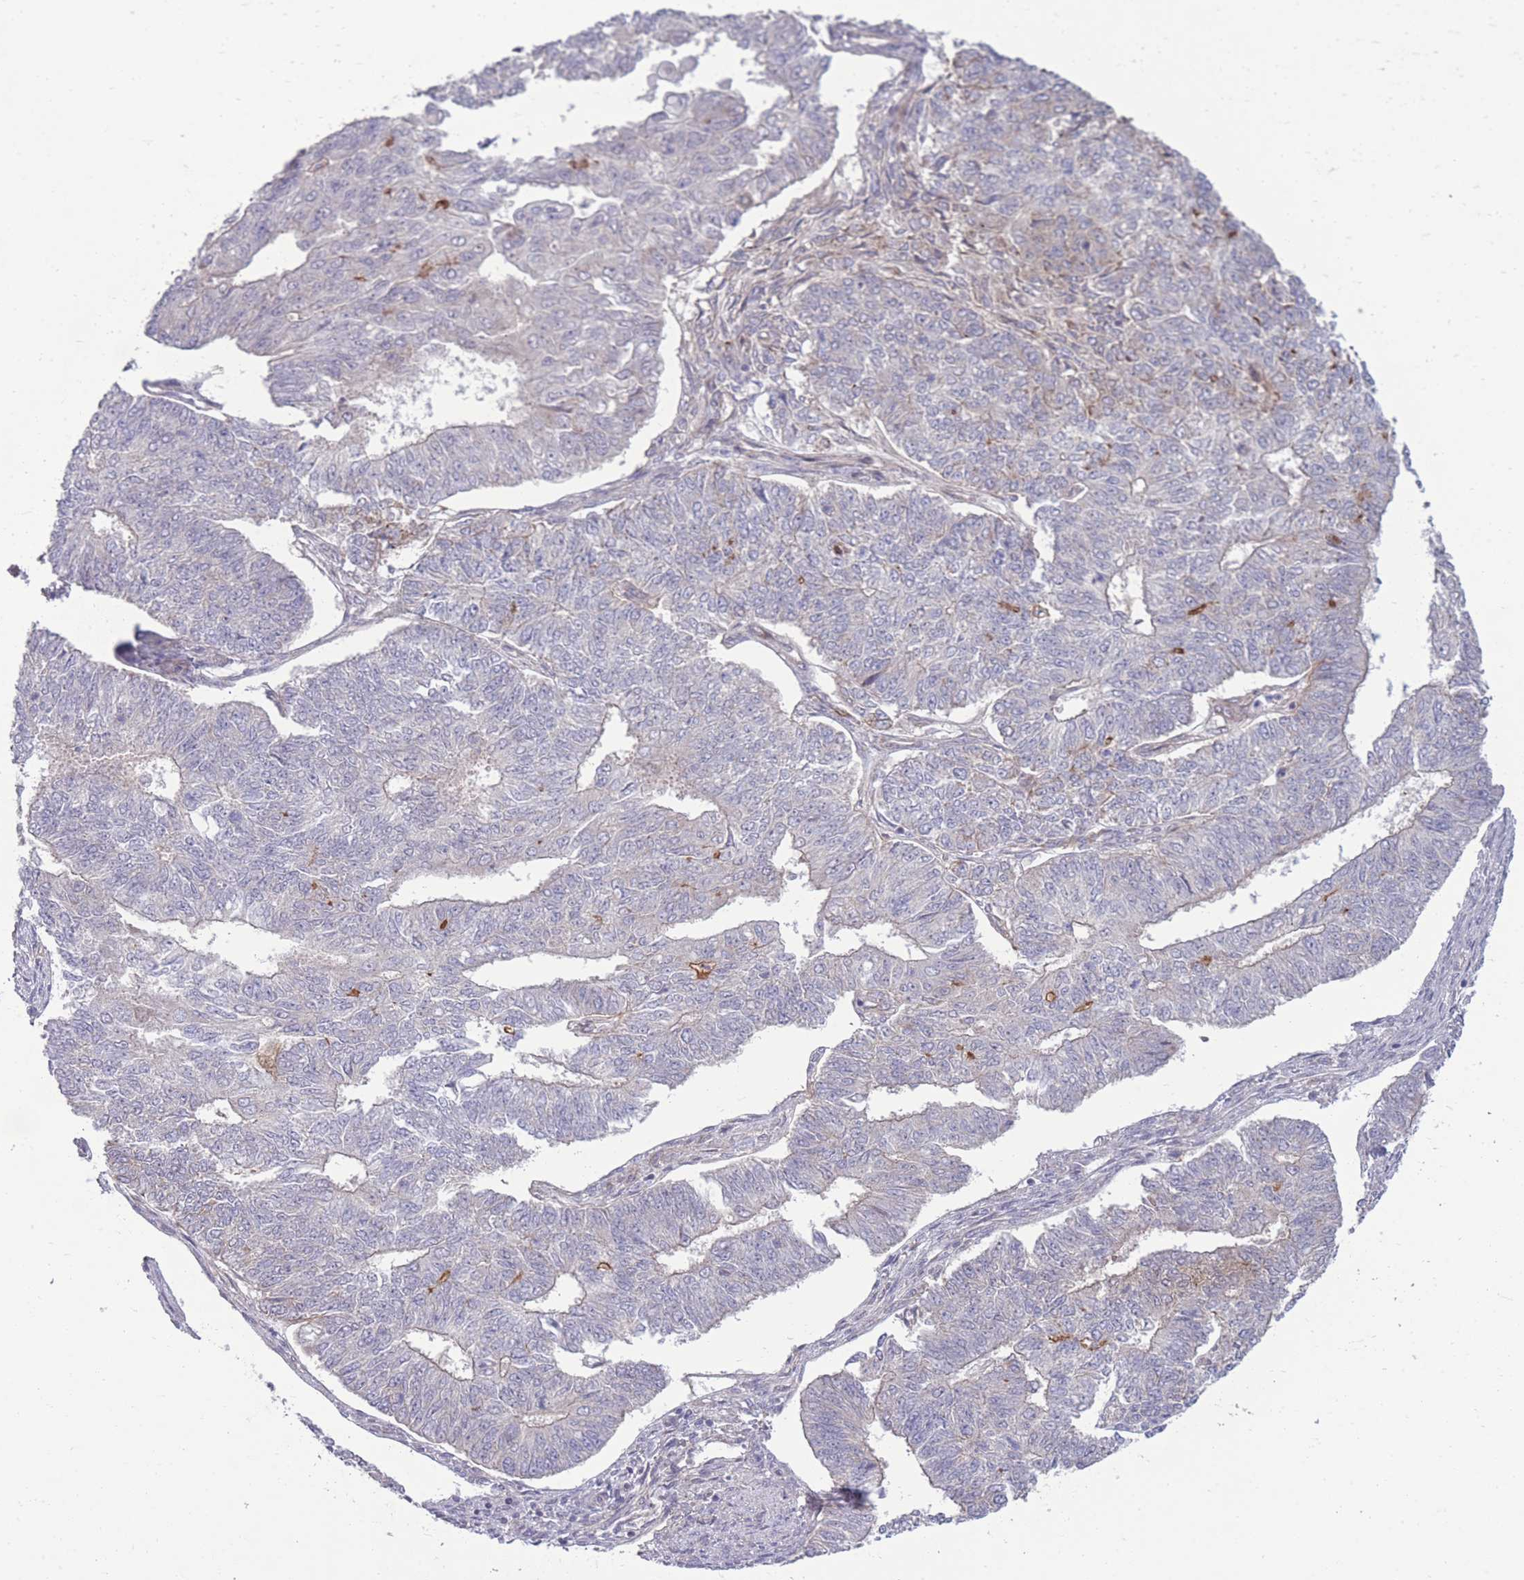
{"staining": {"intensity": "weak", "quantity": "<25%", "location": "cytoplasmic/membranous"}, "tissue": "endometrial cancer", "cell_type": "Tumor cells", "image_type": "cancer", "snomed": [{"axis": "morphology", "description": "Adenocarcinoma, NOS"}, {"axis": "topography", "description": "Endometrium"}], "caption": "Immunohistochemical staining of human endometrial cancer (adenocarcinoma) exhibits no significant expression in tumor cells.", "gene": "RIC8A", "patient": {"sex": "female", "age": 32}}